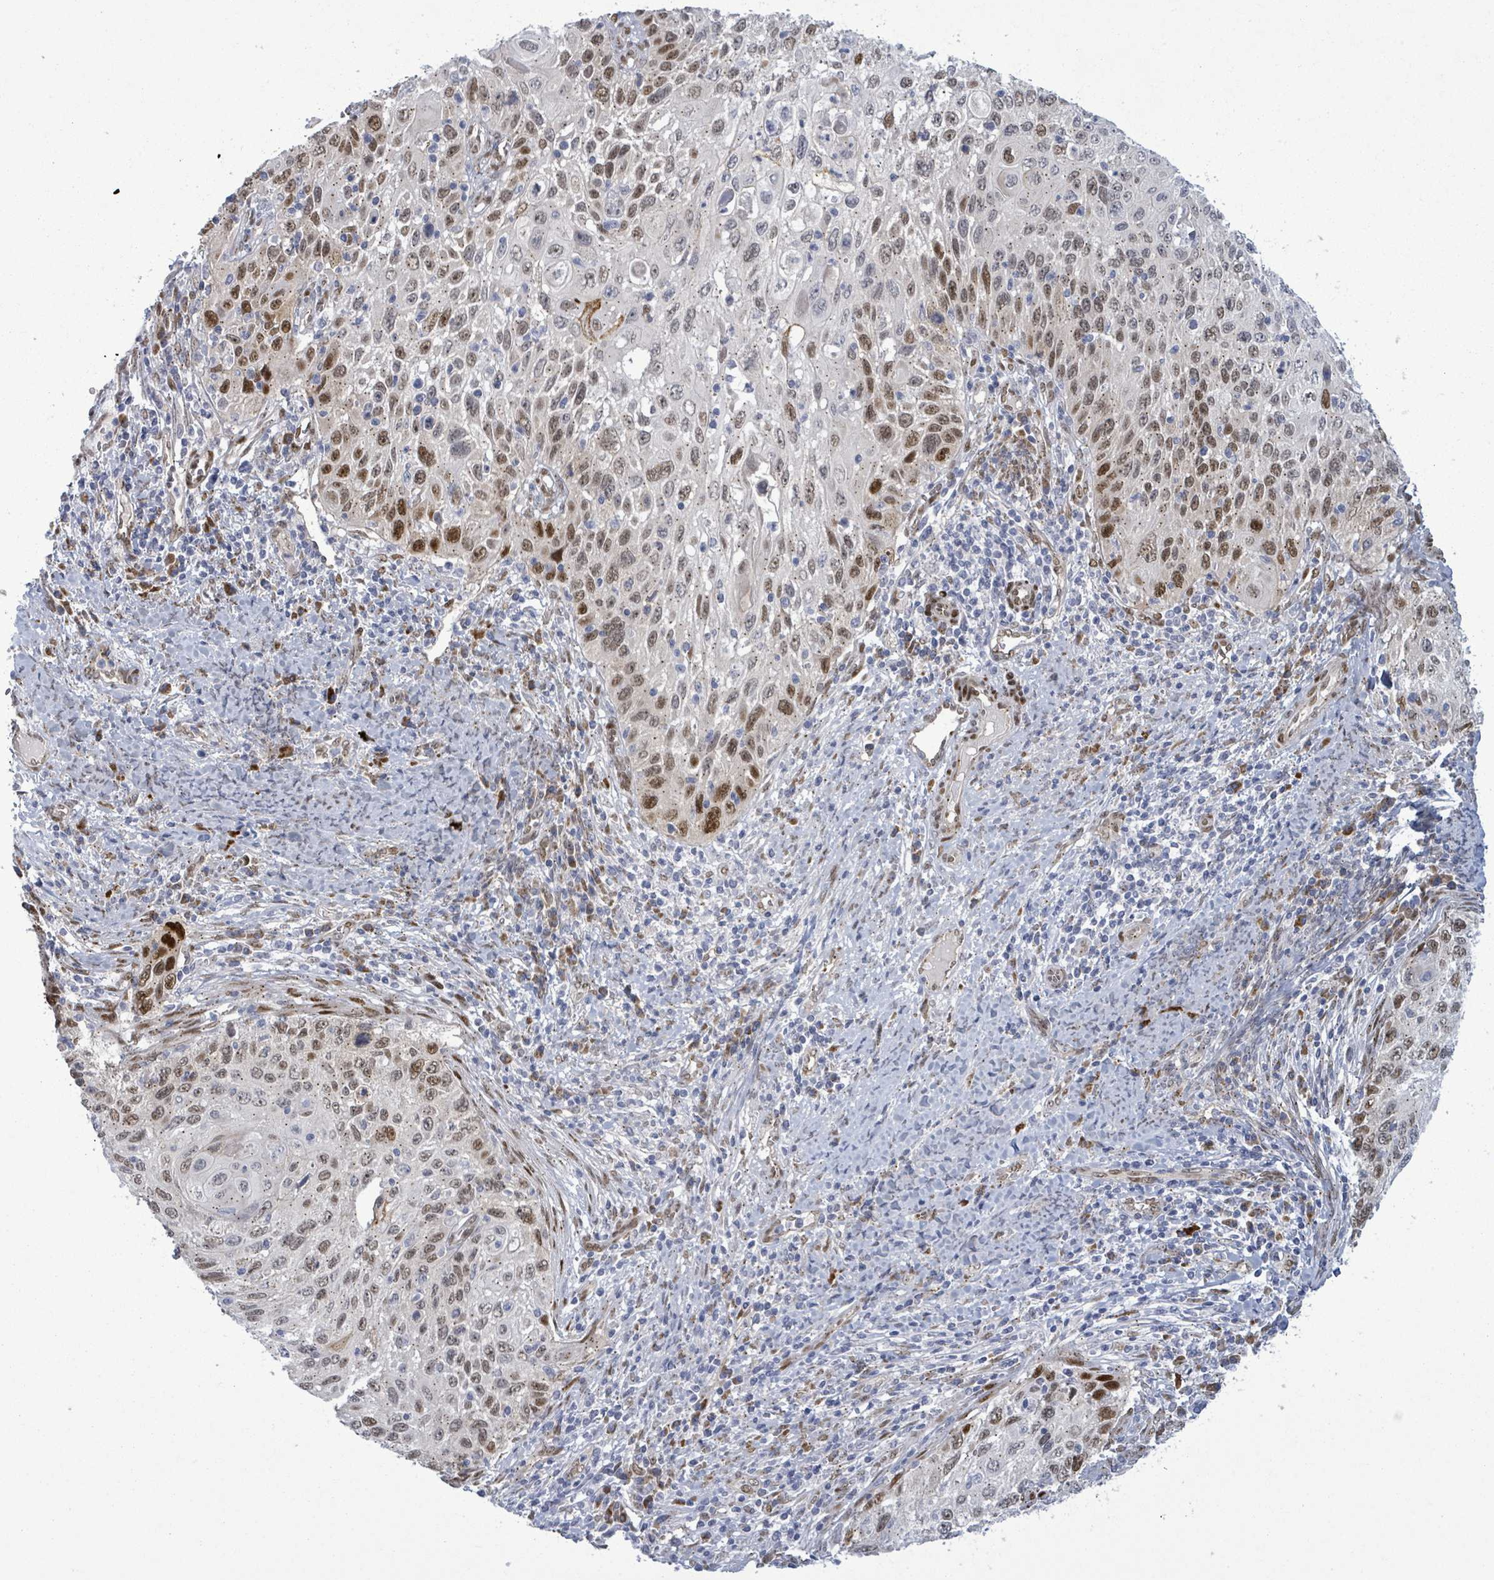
{"staining": {"intensity": "moderate", "quantity": "25%-75%", "location": "nuclear"}, "tissue": "cervical cancer", "cell_type": "Tumor cells", "image_type": "cancer", "snomed": [{"axis": "morphology", "description": "Squamous cell carcinoma, NOS"}, {"axis": "topography", "description": "Cervix"}], "caption": "A high-resolution photomicrograph shows immunohistochemistry staining of cervical cancer, which exhibits moderate nuclear staining in about 25%-75% of tumor cells.", "gene": "TUSC1", "patient": {"sex": "female", "age": 70}}